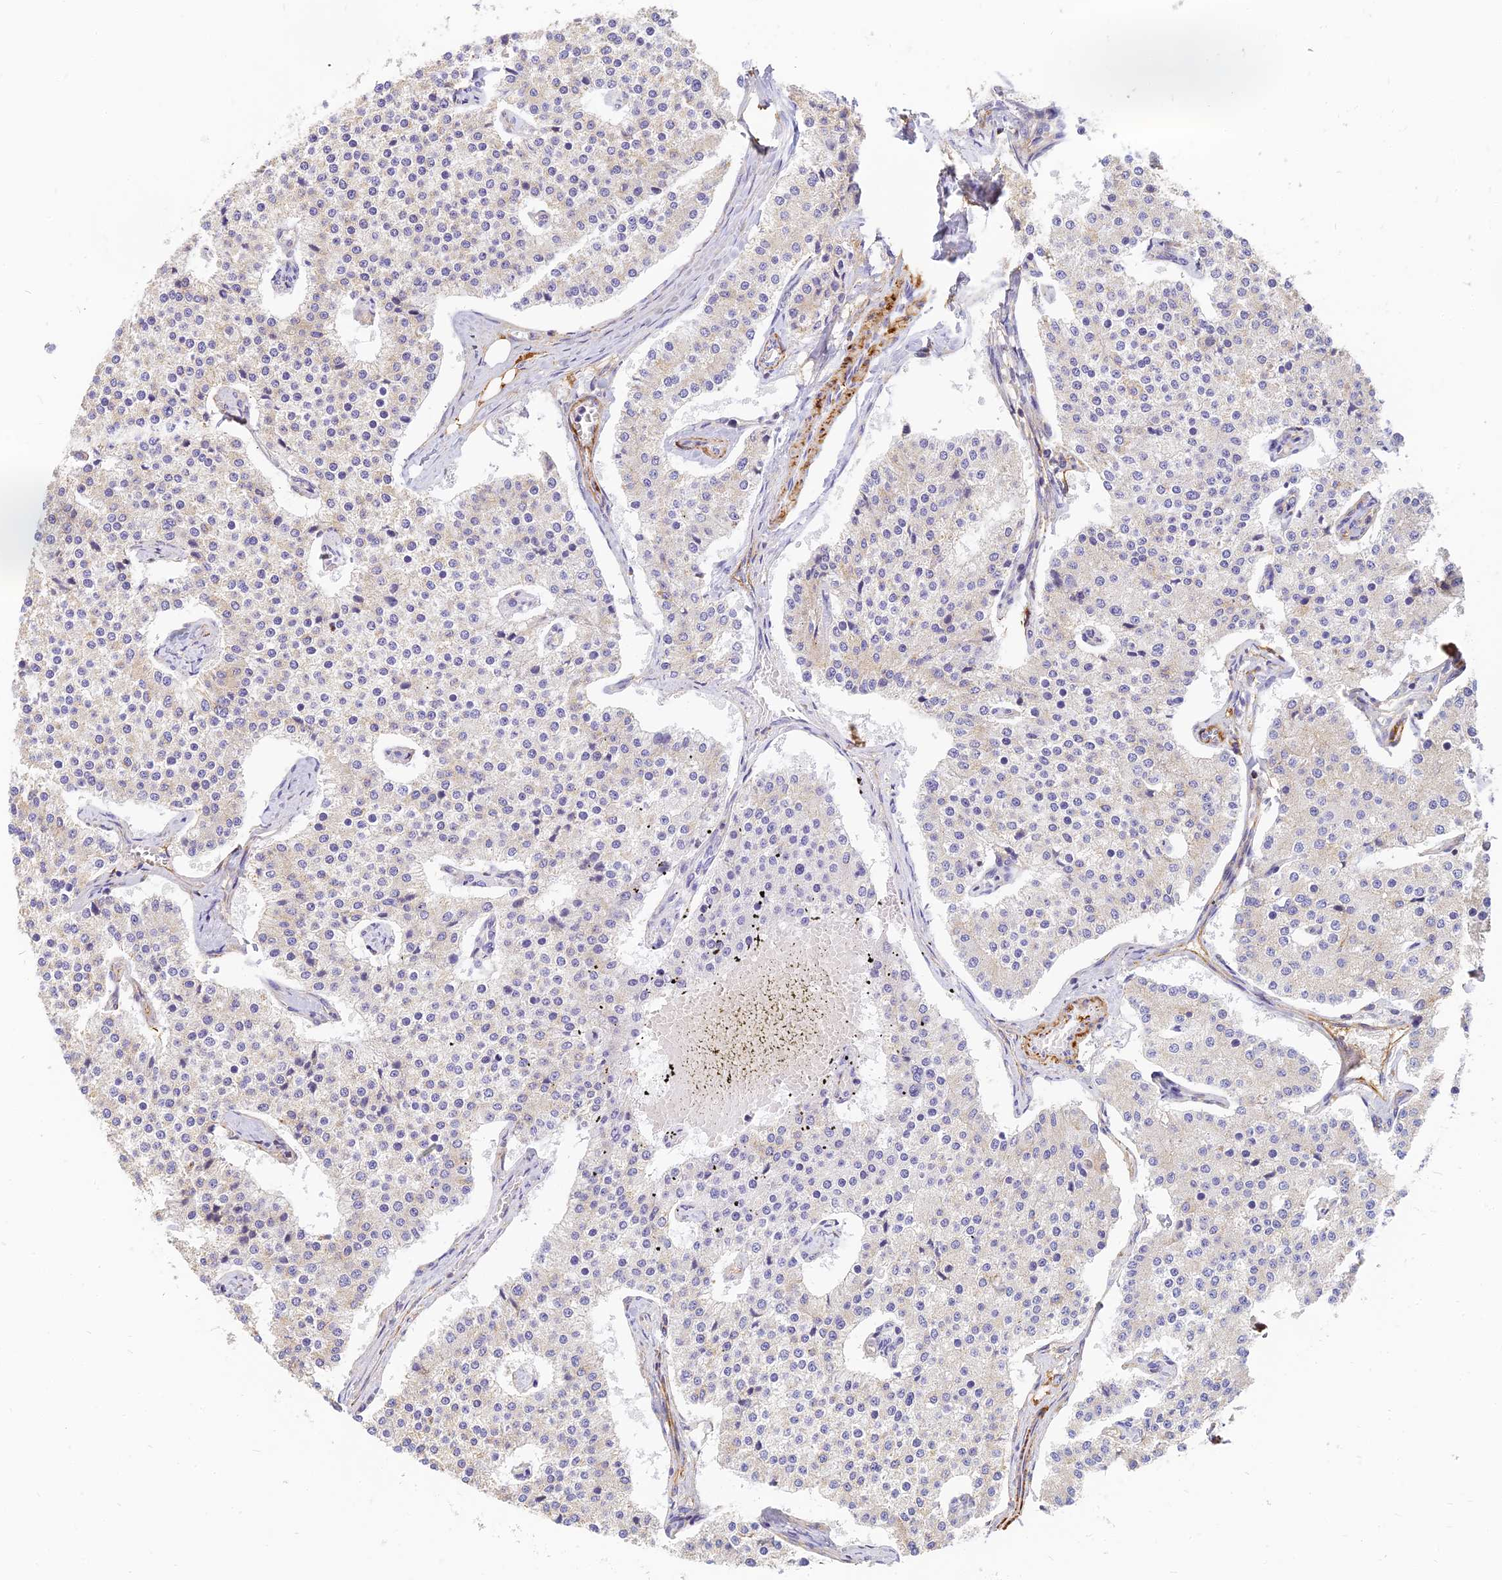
{"staining": {"intensity": "negative", "quantity": "none", "location": "none"}, "tissue": "carcinoid", "cell_type": "Tumor cells", "image_type": "cancer", "snomed": [{"axis": "morphology", "description": "Carcinoid, malignant, NOS"}, {"axis": "topography", "description": "Colon"}], "caption": "Protein analysis of carcinoid exhibits no significant positivity in tumor cells.", "gene": "MRPL15", "patient": {"sex": "female", "age": 52}}